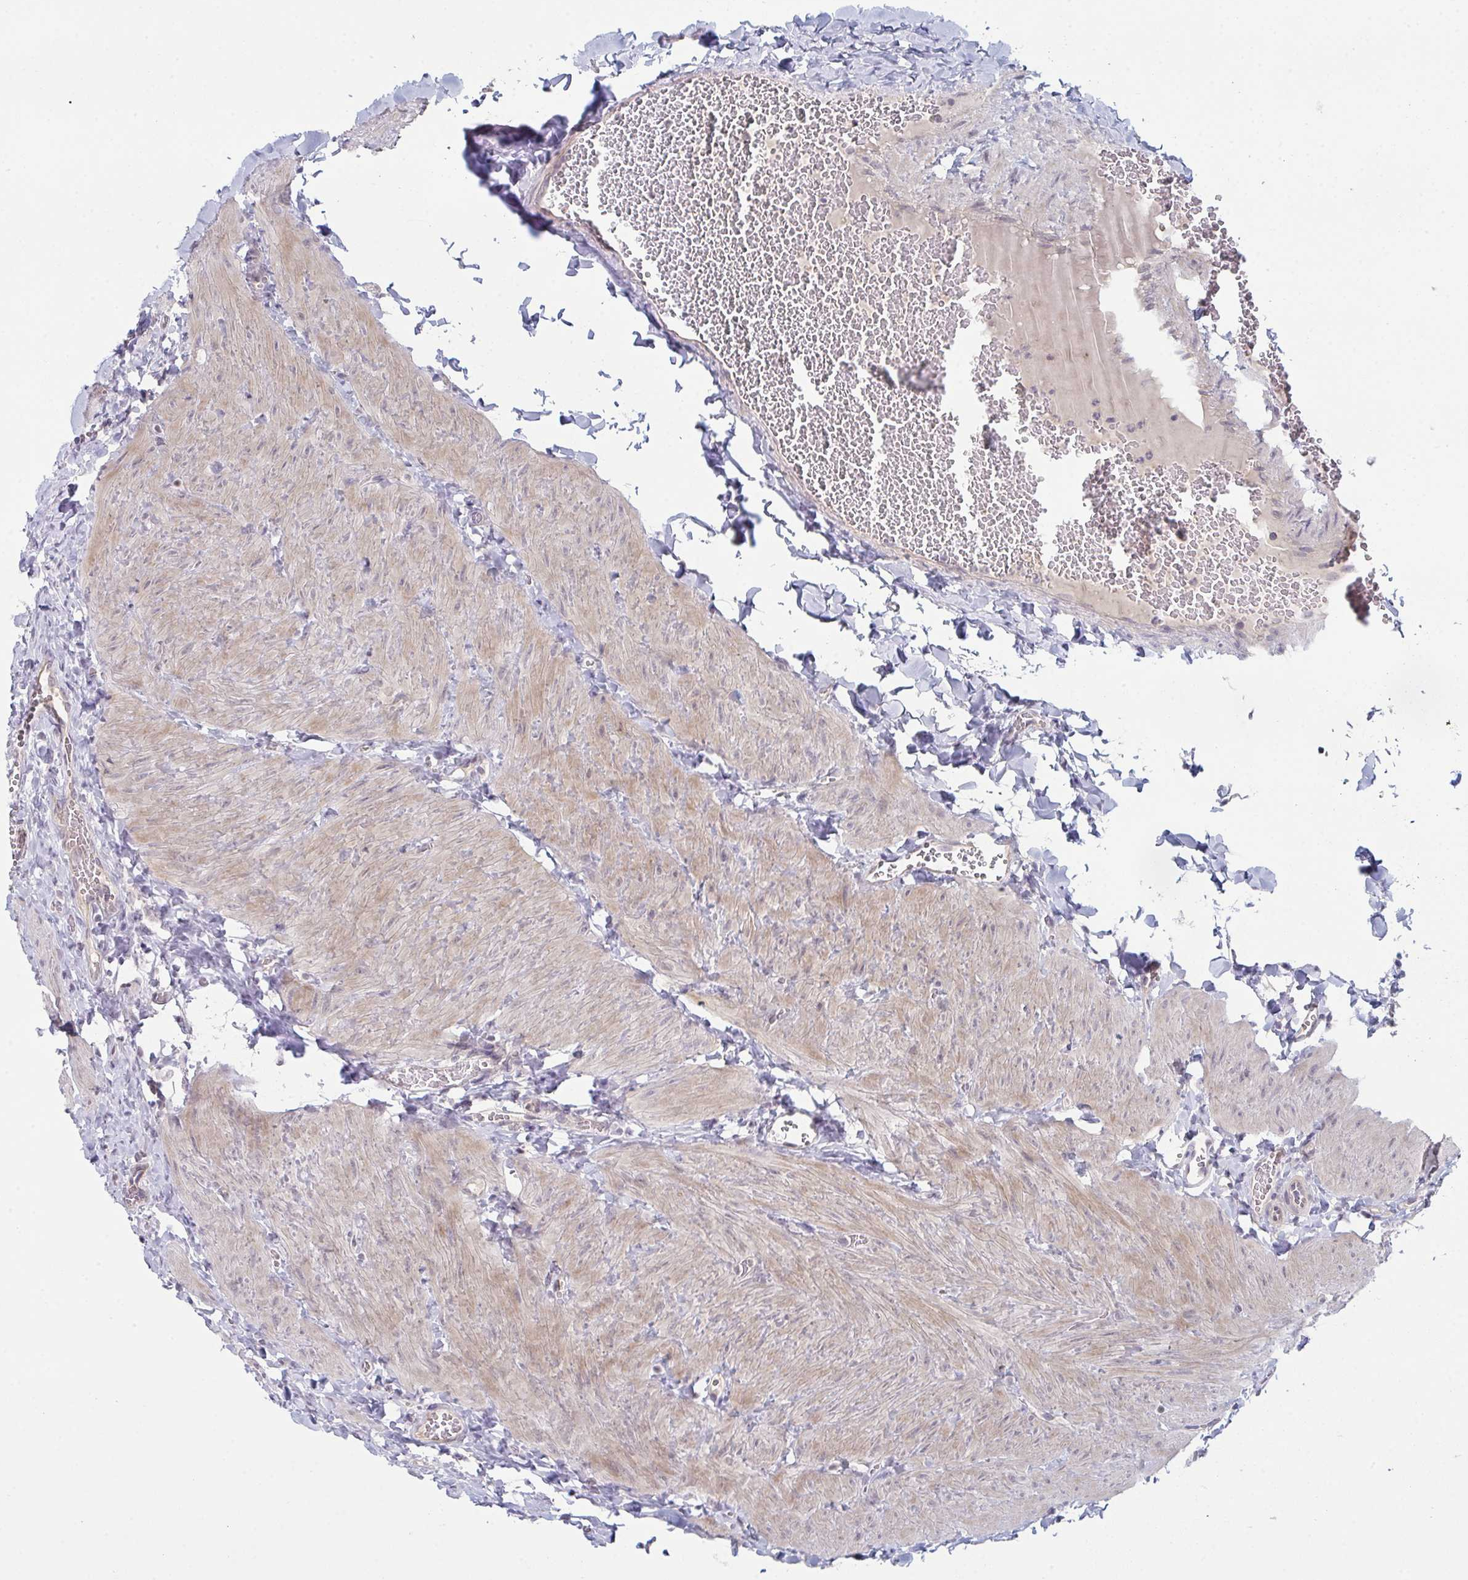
{"staining": {"intensity": "weak", "quantity": "<25%", "location": "cytoplasmic/membranous"}, "tissue": "gallbladder", "cell_type": "Glandular cells", "image_type": "normal", "snomed": [{"axis": "morphology", "description": "Normal tissue, NOS"}, {"axis": "topography", "description": "Gallbladder"}, {"axis": "topography", "description": "Peripheral nerve tissue"}], "caption": "Glandular cells are negative for brown protein staining in normal gallbladder. (Stains: DAB immunohistochemistry (IHC) with hematoxylin counter stain, Microscopy: brightfield microscopy at high magnification).", "gene": "ZNF214", "patient": {"sex": "male", "age": 17}}